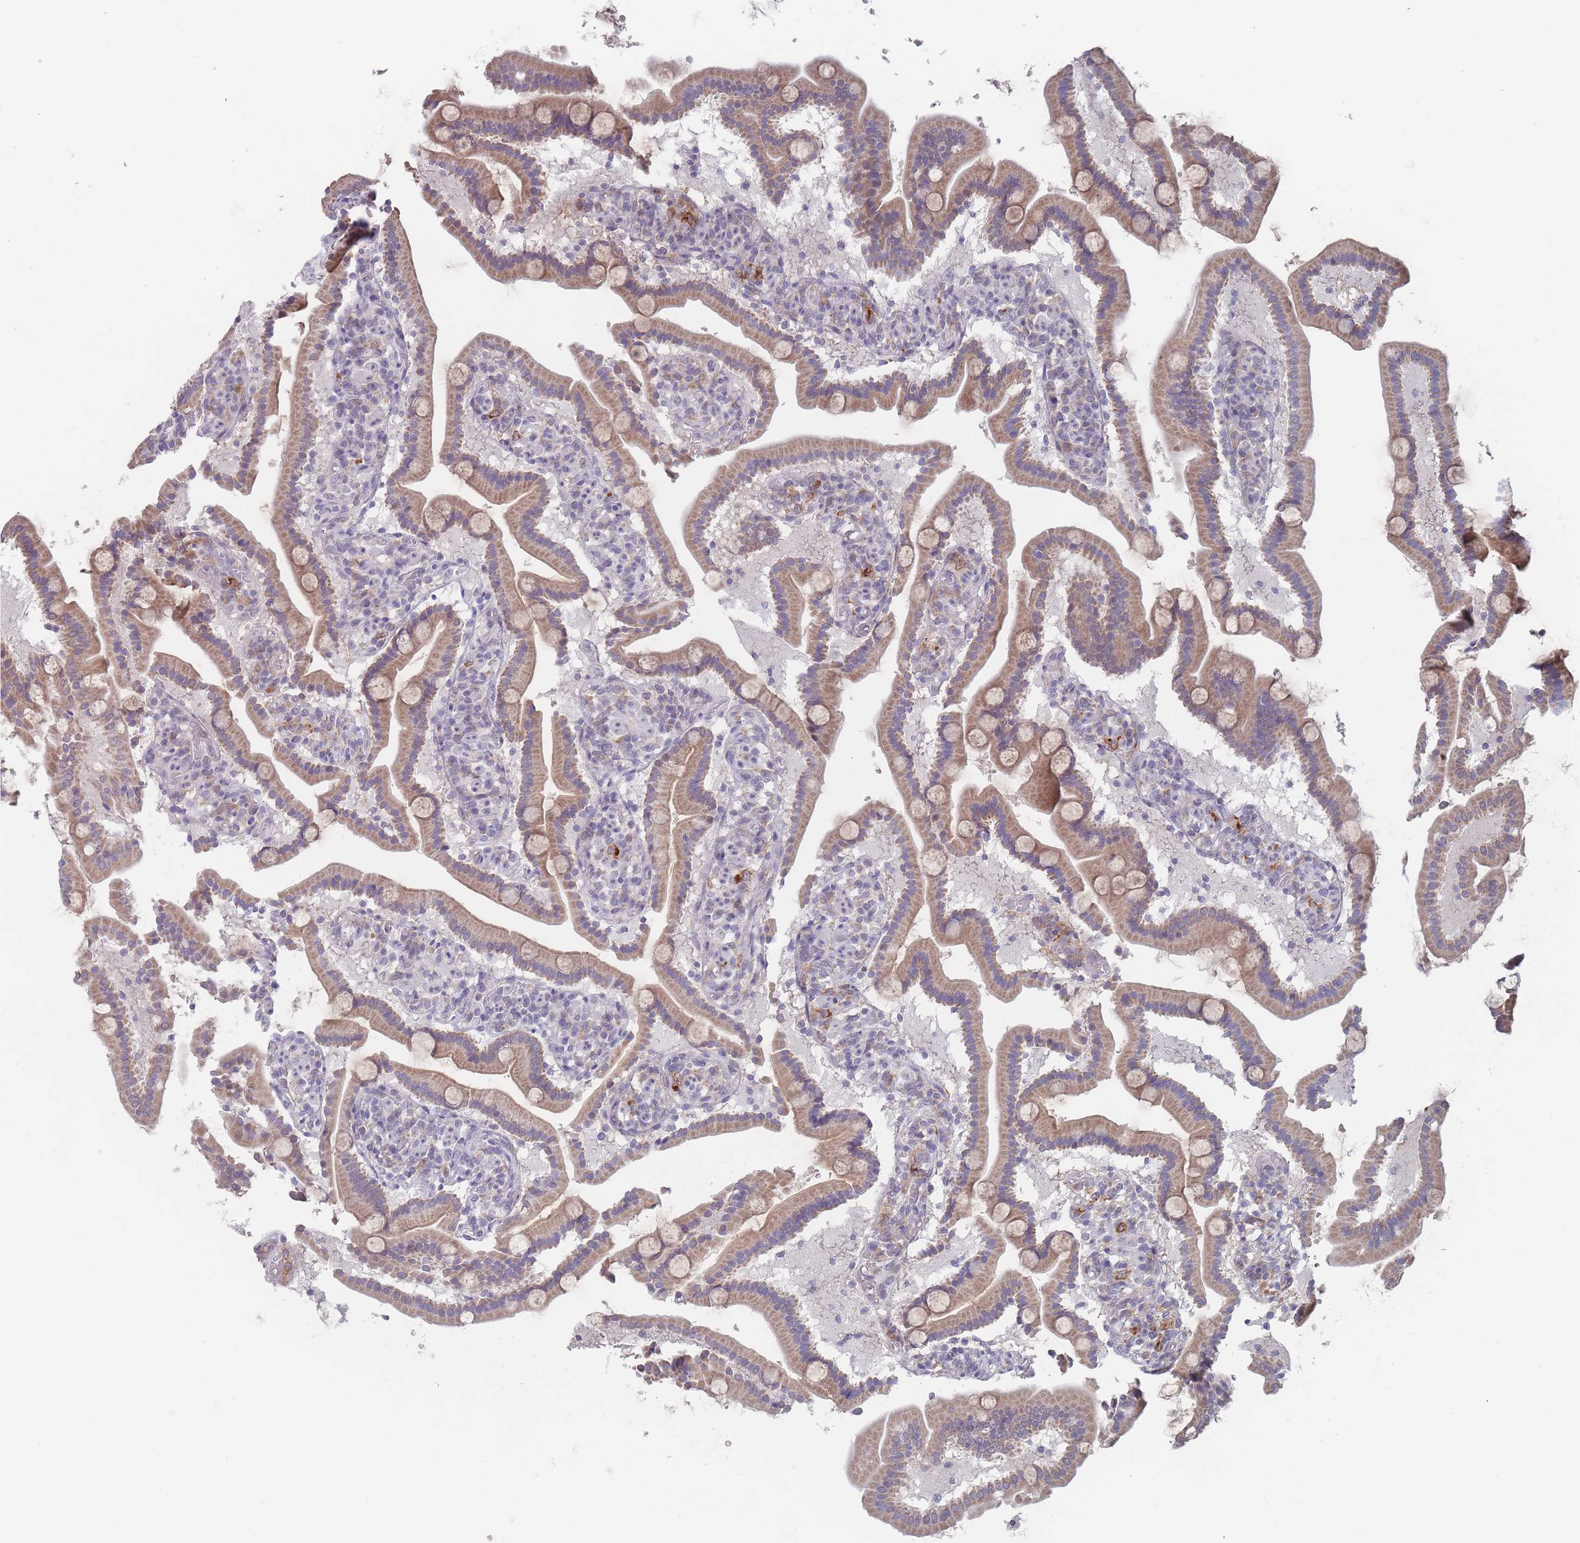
{"staining": {"intensity": "moderate", "quantity": ">75%", "location": "cytoplasmic/membranous"}, "tissue": "duodenum", "cell_type": "Glandular cells", "image_type": "normal", "snomed": [{"axis": "morphology", "description": "Normal tissue, NOS"}, {"axis": "topography", "description": "Duodenum"}], "caption": "An IHC micrograph of unremarkable tissue is shown. Protein staining in brown labels moderate cytoplasmic/membranous positivity in duodenum within glandular cells. Nuclei are stained in blue.", "gene": "PEX7", "patient": {"sex": "male", "age": 55}}